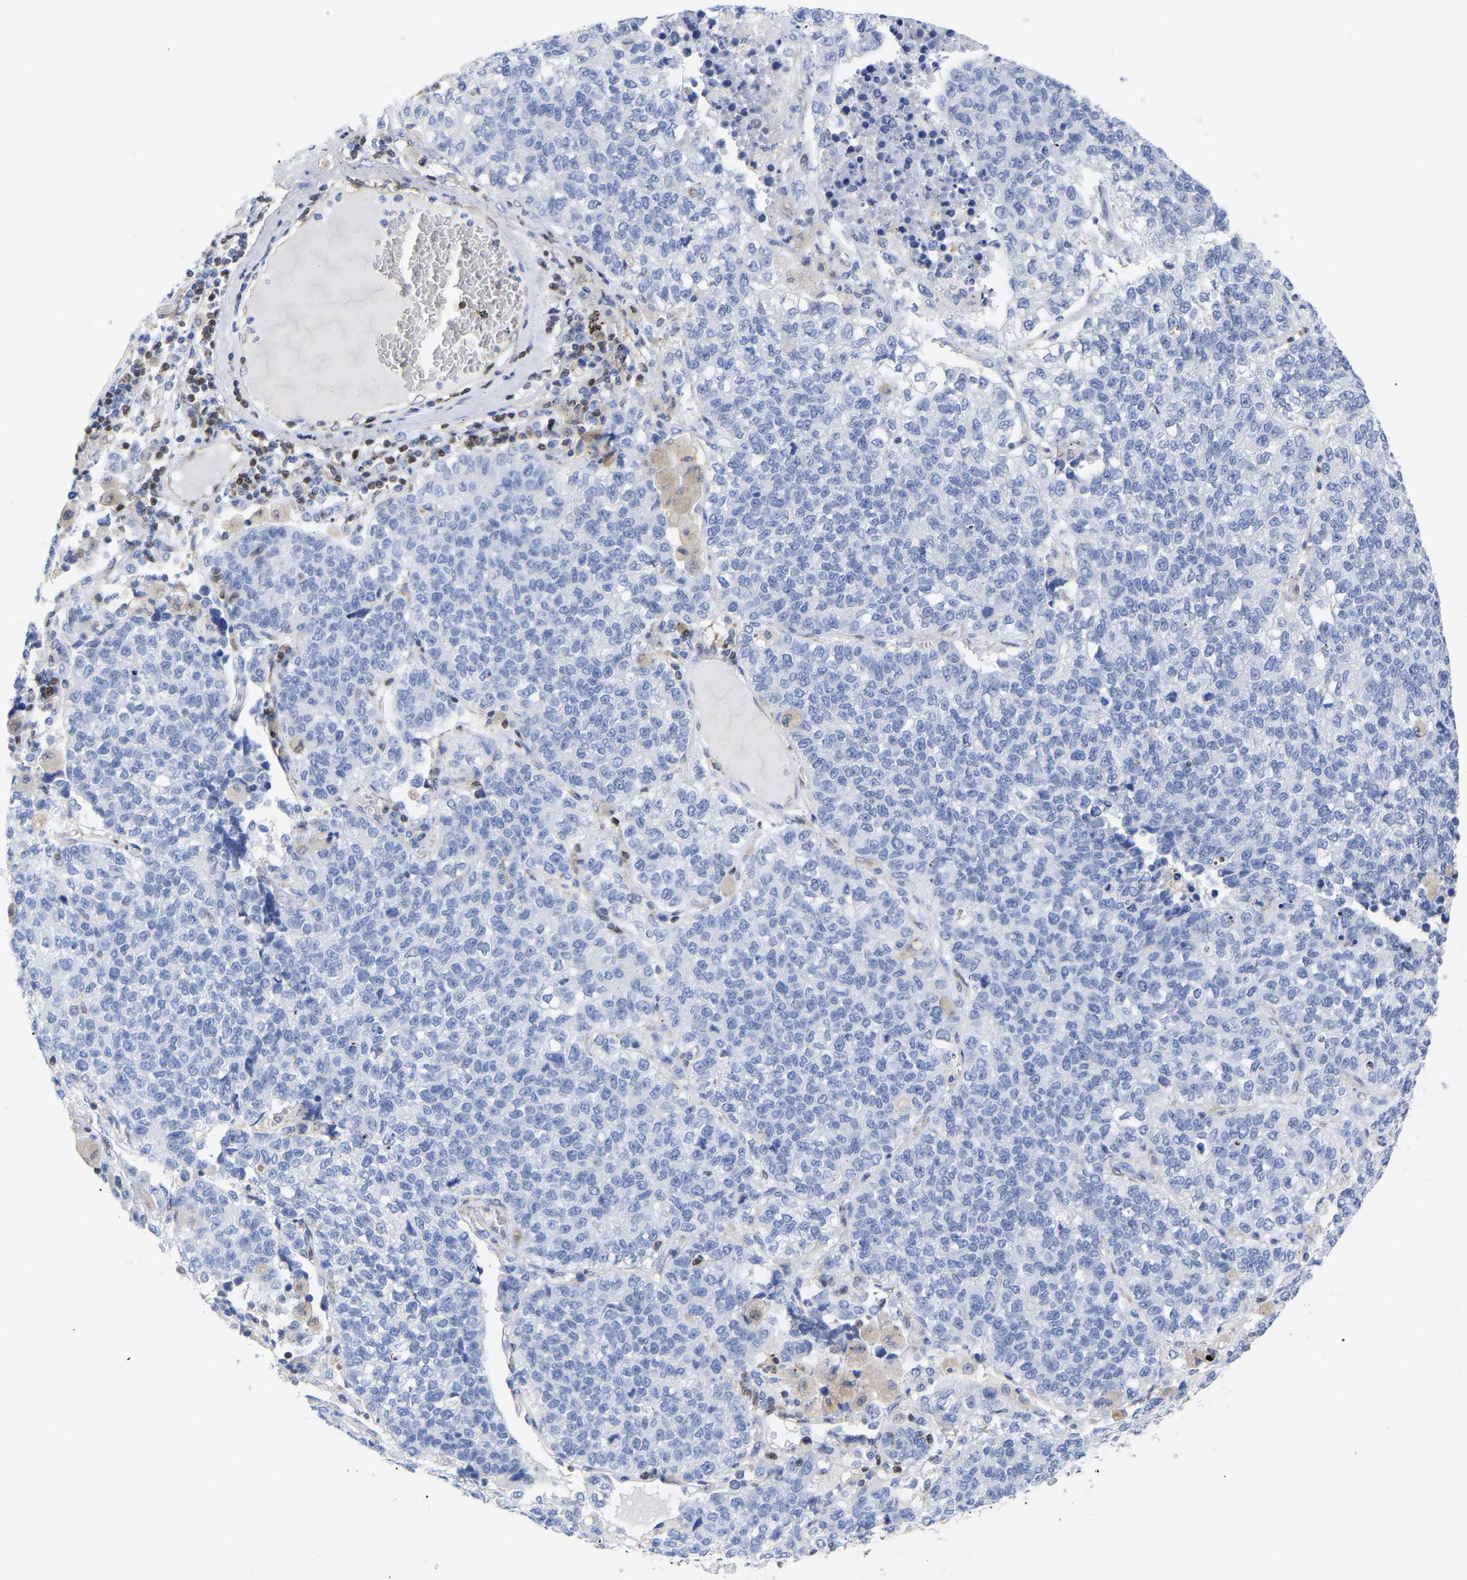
{"staining": {"intensity": "negative", "quantity": "none", "location": "none"}, "tissue": "lung cancer", "cell_type": "Tumor cells", "image_type": "cancer", "snomed": [{"axis": "morphology", "description": "Adenocarcinoma, NOS"}, {"axis": "topography", "description": "Lung"}], "caption": "A micrograph of lung adenocarcinoma stained for a protein reveals no brown staining in tumor cells.", "gene": "GIMAP4", "patient": {"sex": "male", "age": 49}}